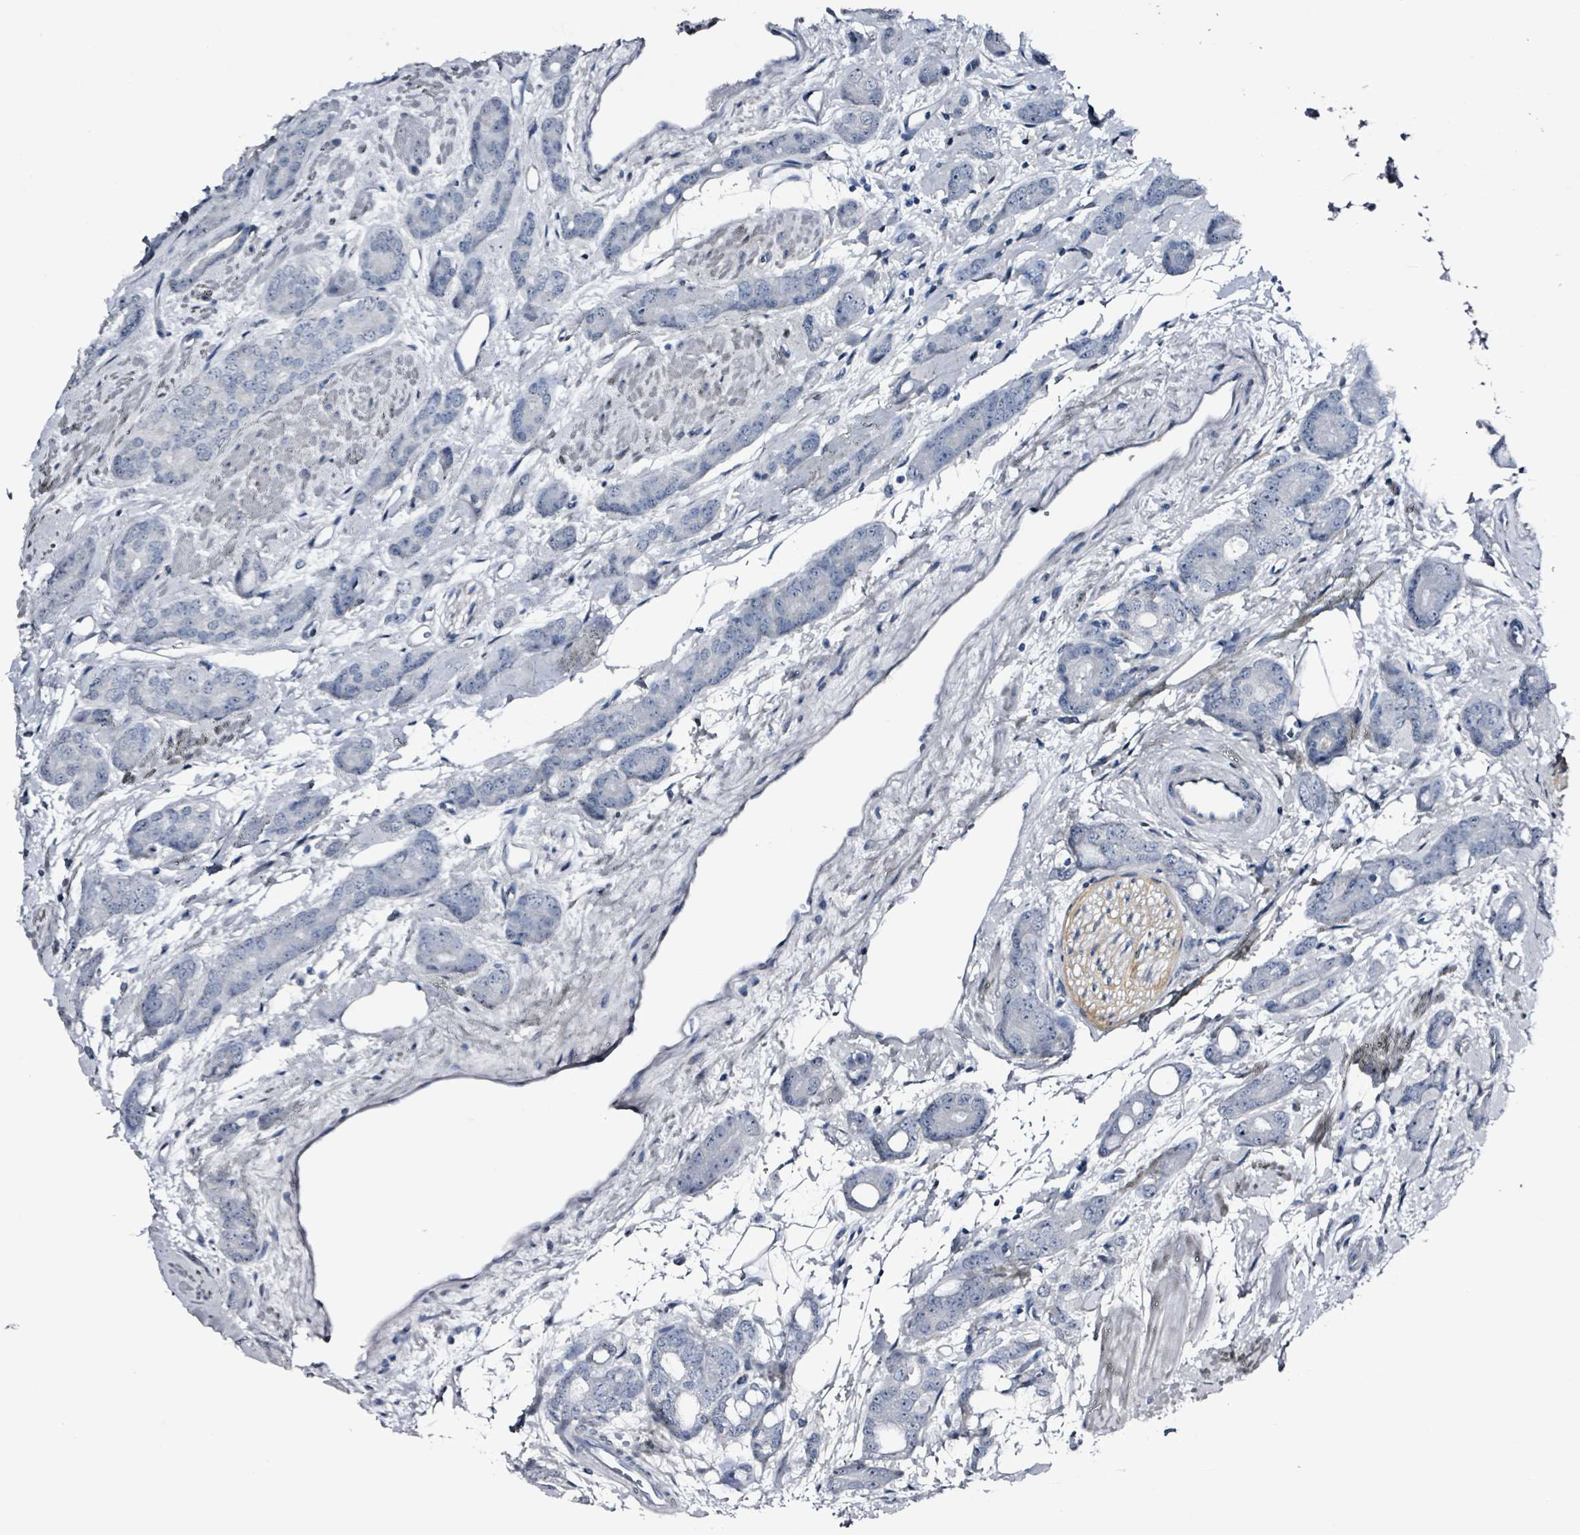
{"staining": {"intensity": "negative", "quantity": "none", "location": "none"}, "tissue": "prostate cancer", "cell_type": "Tumor cells", "image_type": "cancer", "snomed": [{"axis": "morphology", "description": "Adenocarcinoma, High grade"}, {"axis": "topography", "description": "Prostate"}], "caption": "DAB immunohistochemical staining of high-grade adenocarcinoma (prostate) reveals no significant staining in tumor cells.", "gene": "CA9", "patient": {"sex": "male", "age": 62}}